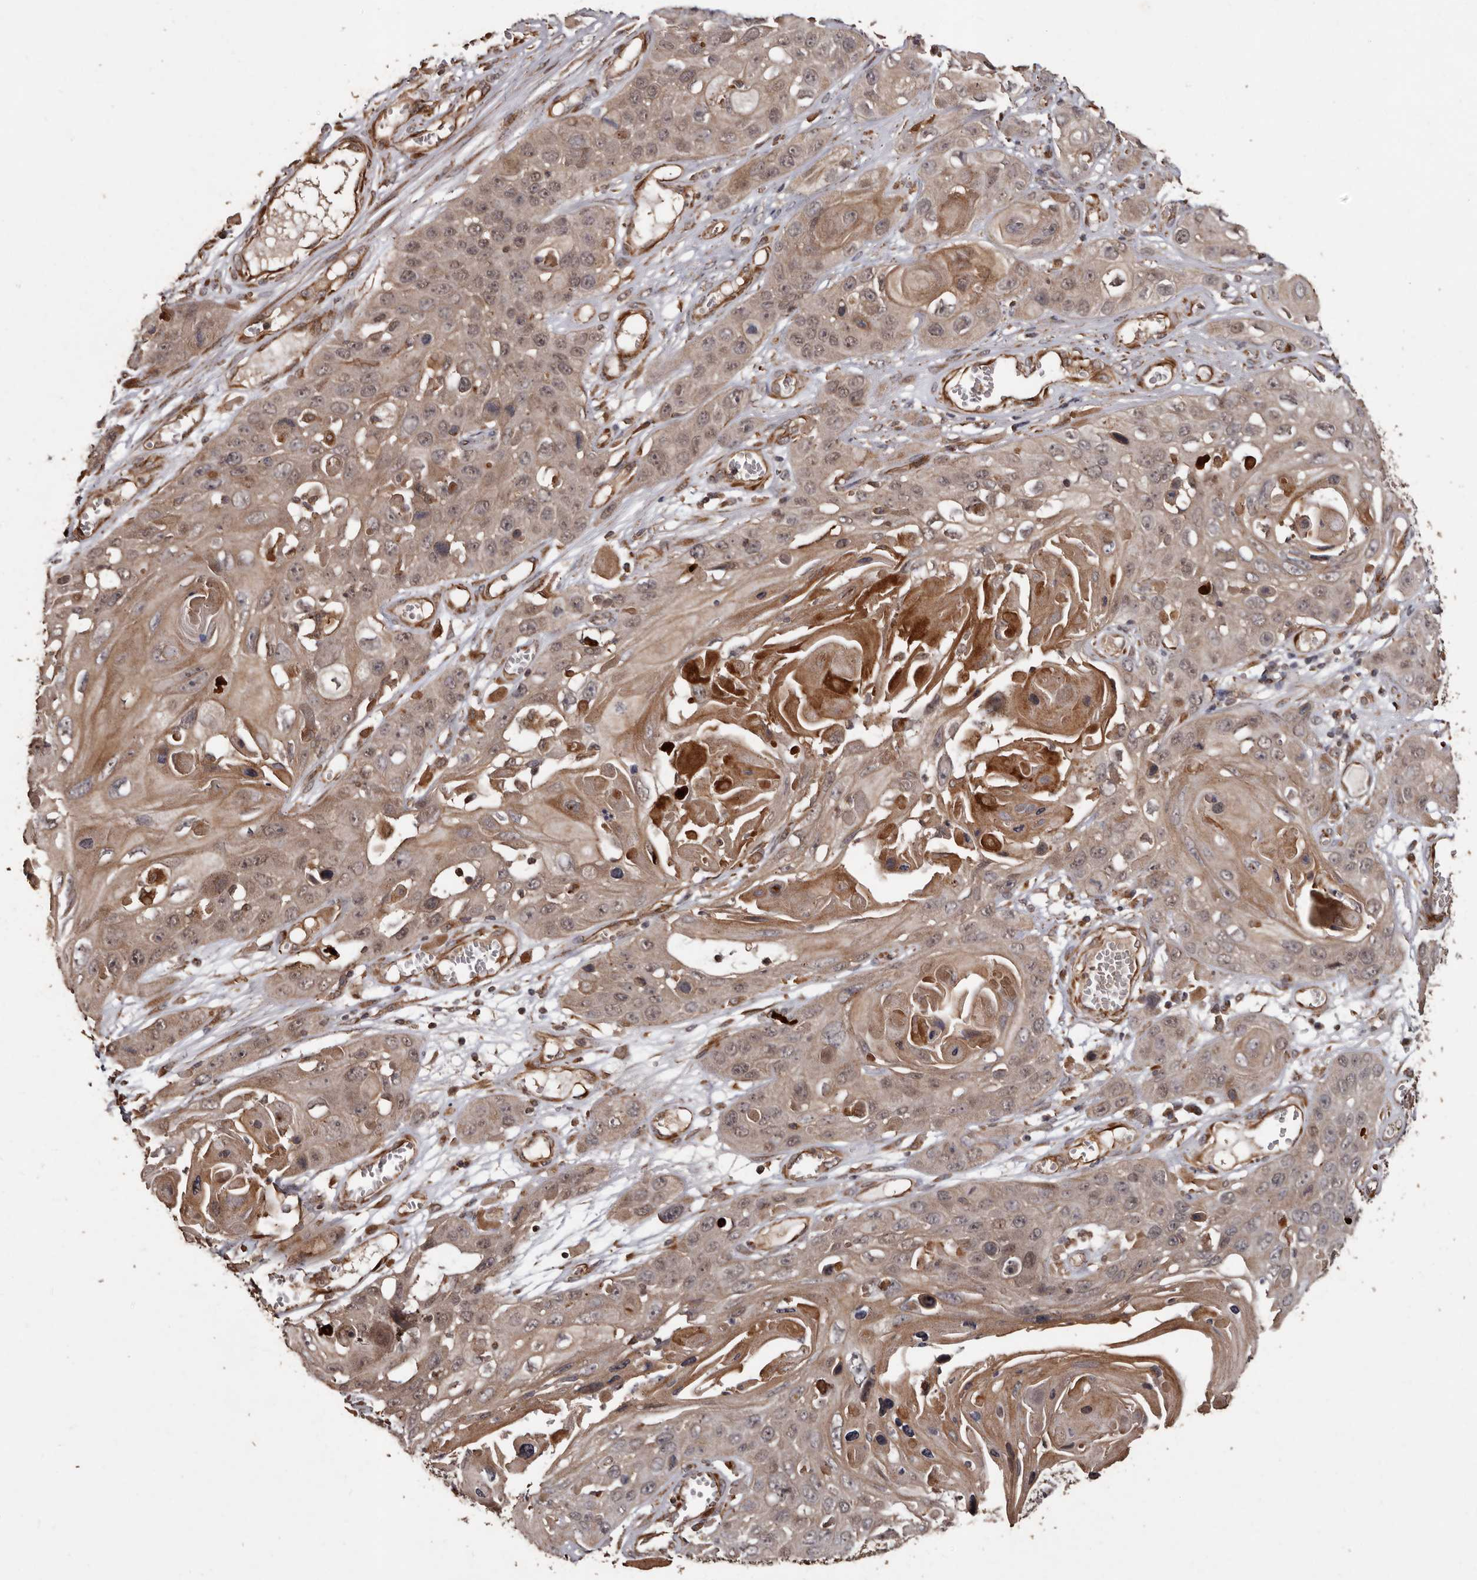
{"staining": {"intensity": "weak", "quantity": ">75%", "location": "cytoplasmic/membranous,nuclear"}, "tissue": "skin cancer", "cell_type": "Tumor cells", "image_type": "cancer", "snomed": [{"axis": "morphology", "description": "Squamous cell carcinoma, NOS"}, {"axis": "topography", "description": "Skin"}], "caption": "Squamous cell carcinoma (skin) tissue reveals weak cytoplasmic/membranous and nuclear expression in approximately >75% of tumor cells", "gene": "BRAT1", "patient": {"sex": "male", "age": 55}}